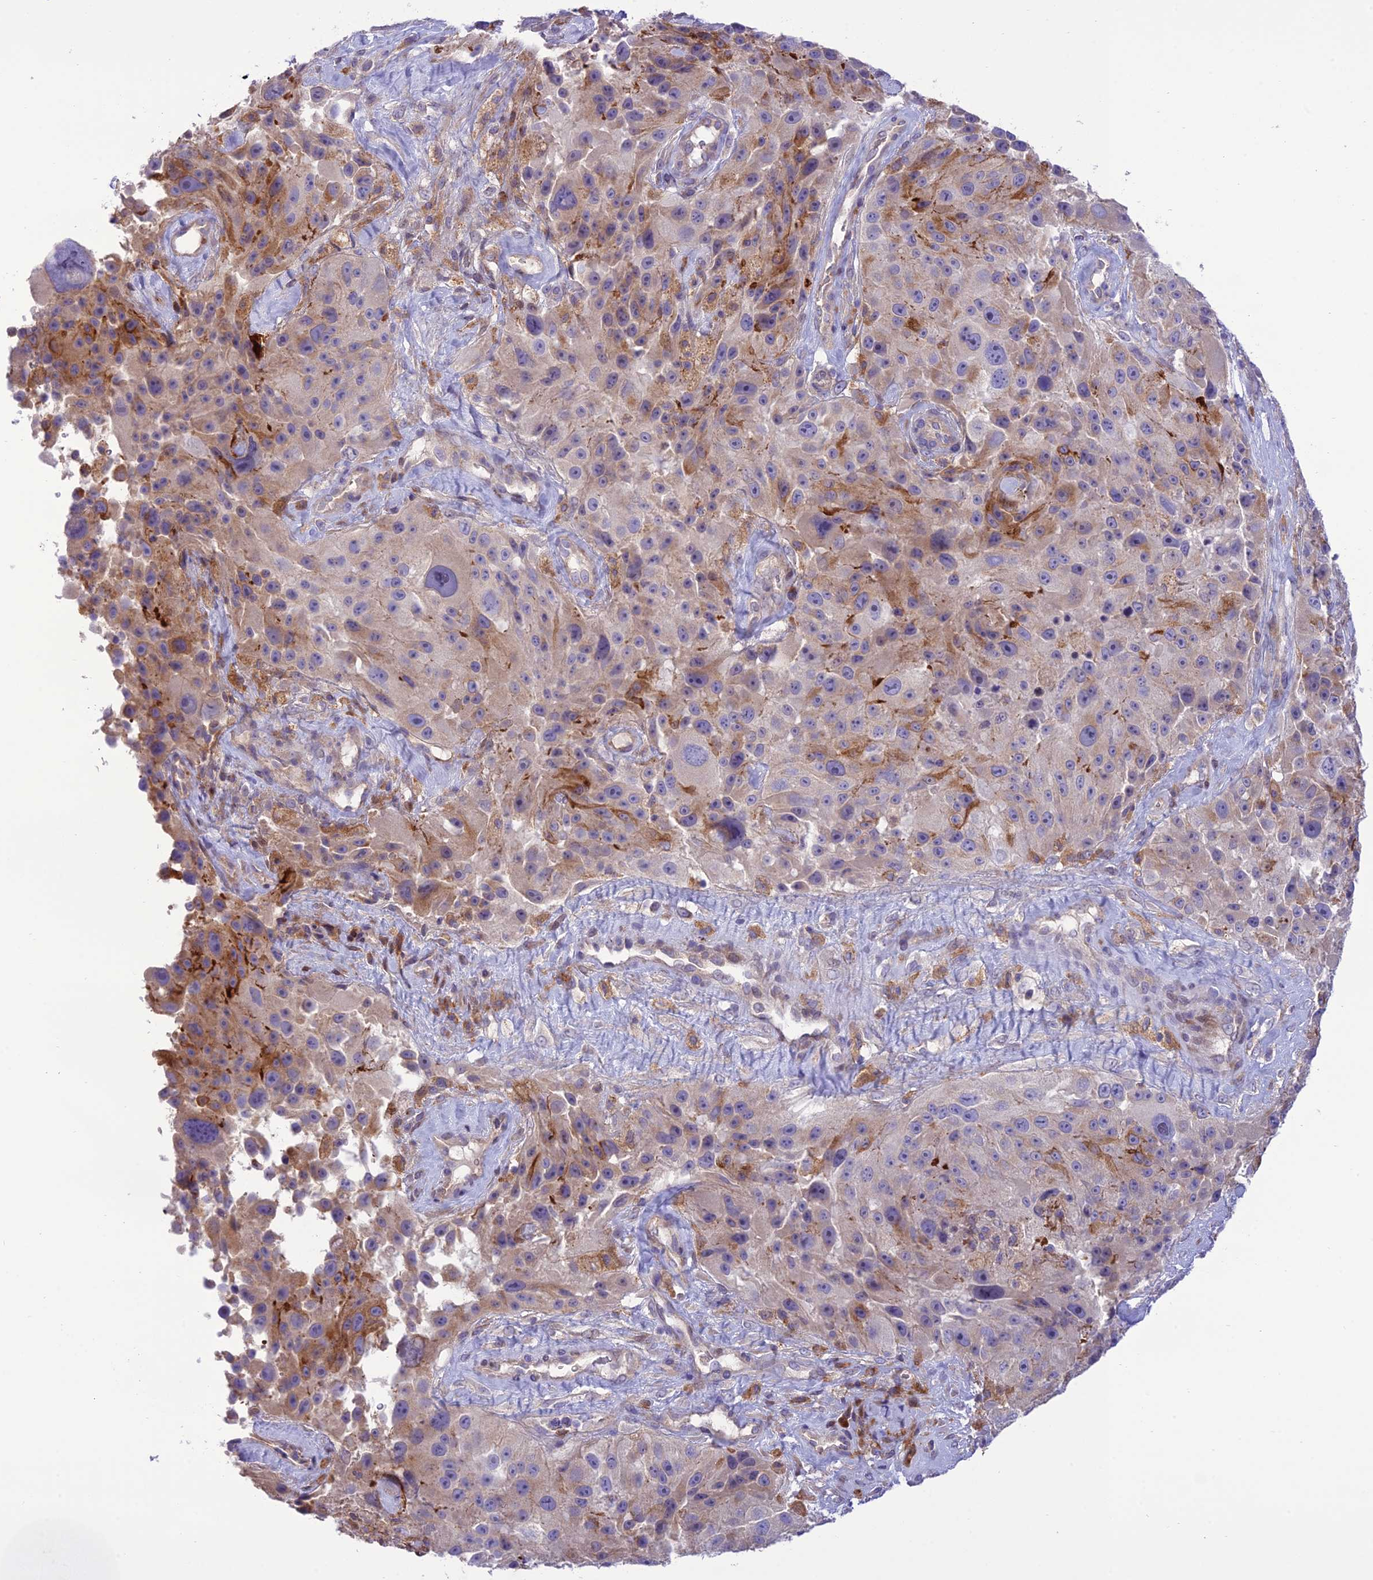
{"staining": {"intensity": "moderate", "quantity": "<25%", "location": "cytoplasmic/membranous"}, "tissue": "melanoma", "cell_type": "Tumor cells", "image_type": "cancer", "snomed": [{"axis": "morphology", "description": "Malignant melanoma, Metastatic site"}, {"axis": "topography", "description": "Lymph node"}], "caption": "IHC of human malignant melanoma (metastatic site) displays low levels of moderate cytoplasmic/membranous staining in about <25% of tumor cells.", "gene": "JMY", "patient": {"sex": "male", "age": 62}}